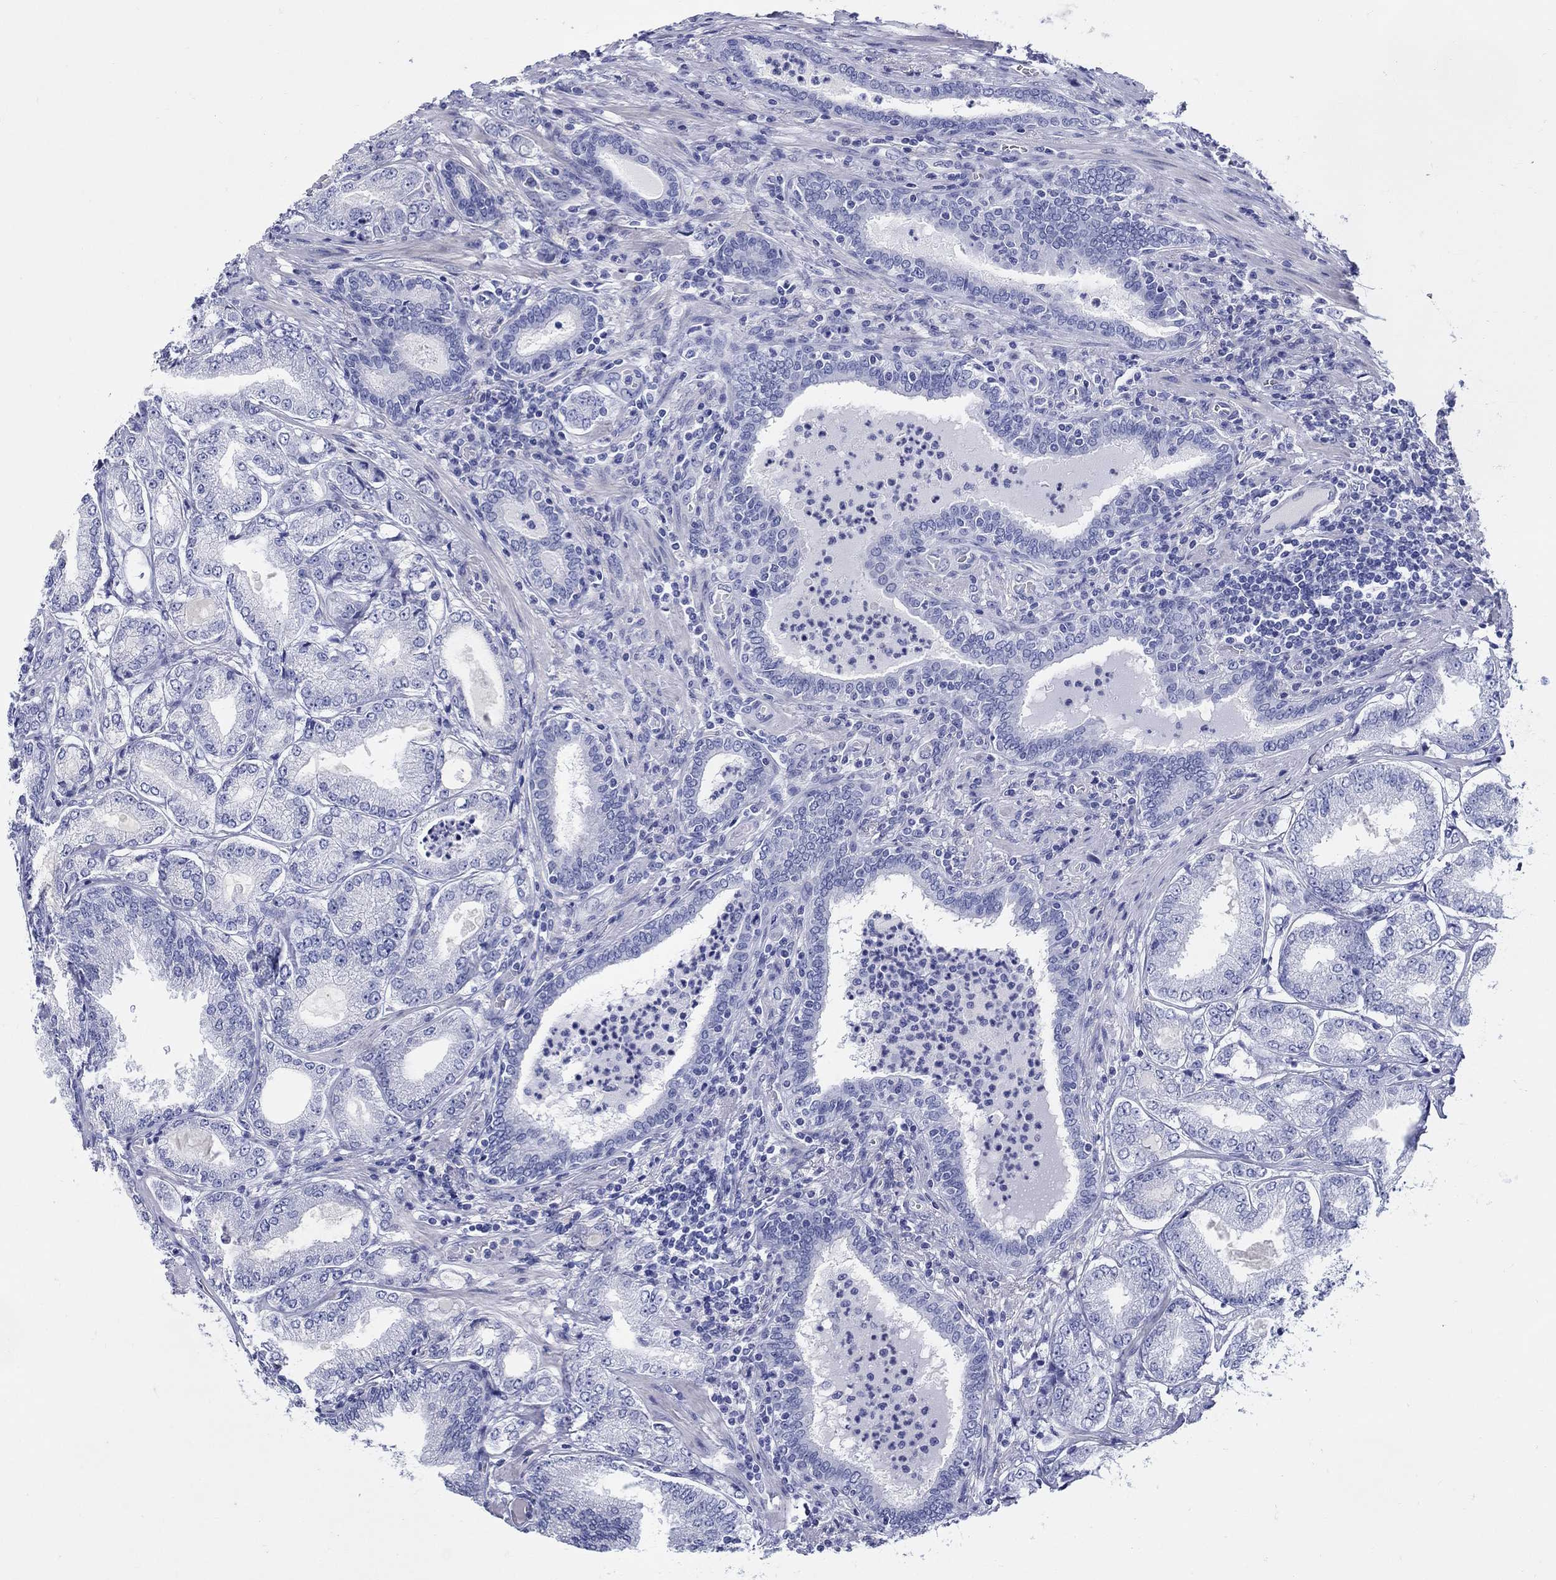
{"staining": {"intensity": "negative", "quantity": "none", "location": "none"}, "tissue": "prostate cancer", "cell_type": "Tumor cells", "image_type": "cancer", "snomed": [{"axis": "morphology", "description": "Adenocarcinoma, NOS"}, {"axis": "topography", "description": "Prostate"}], "caption": "Immunohistochemical staining of prostate cancer exhibits no significant staining in tumor cells.", "gene": "CRYGS", "patient": {"sex": "male", "age": 65}}